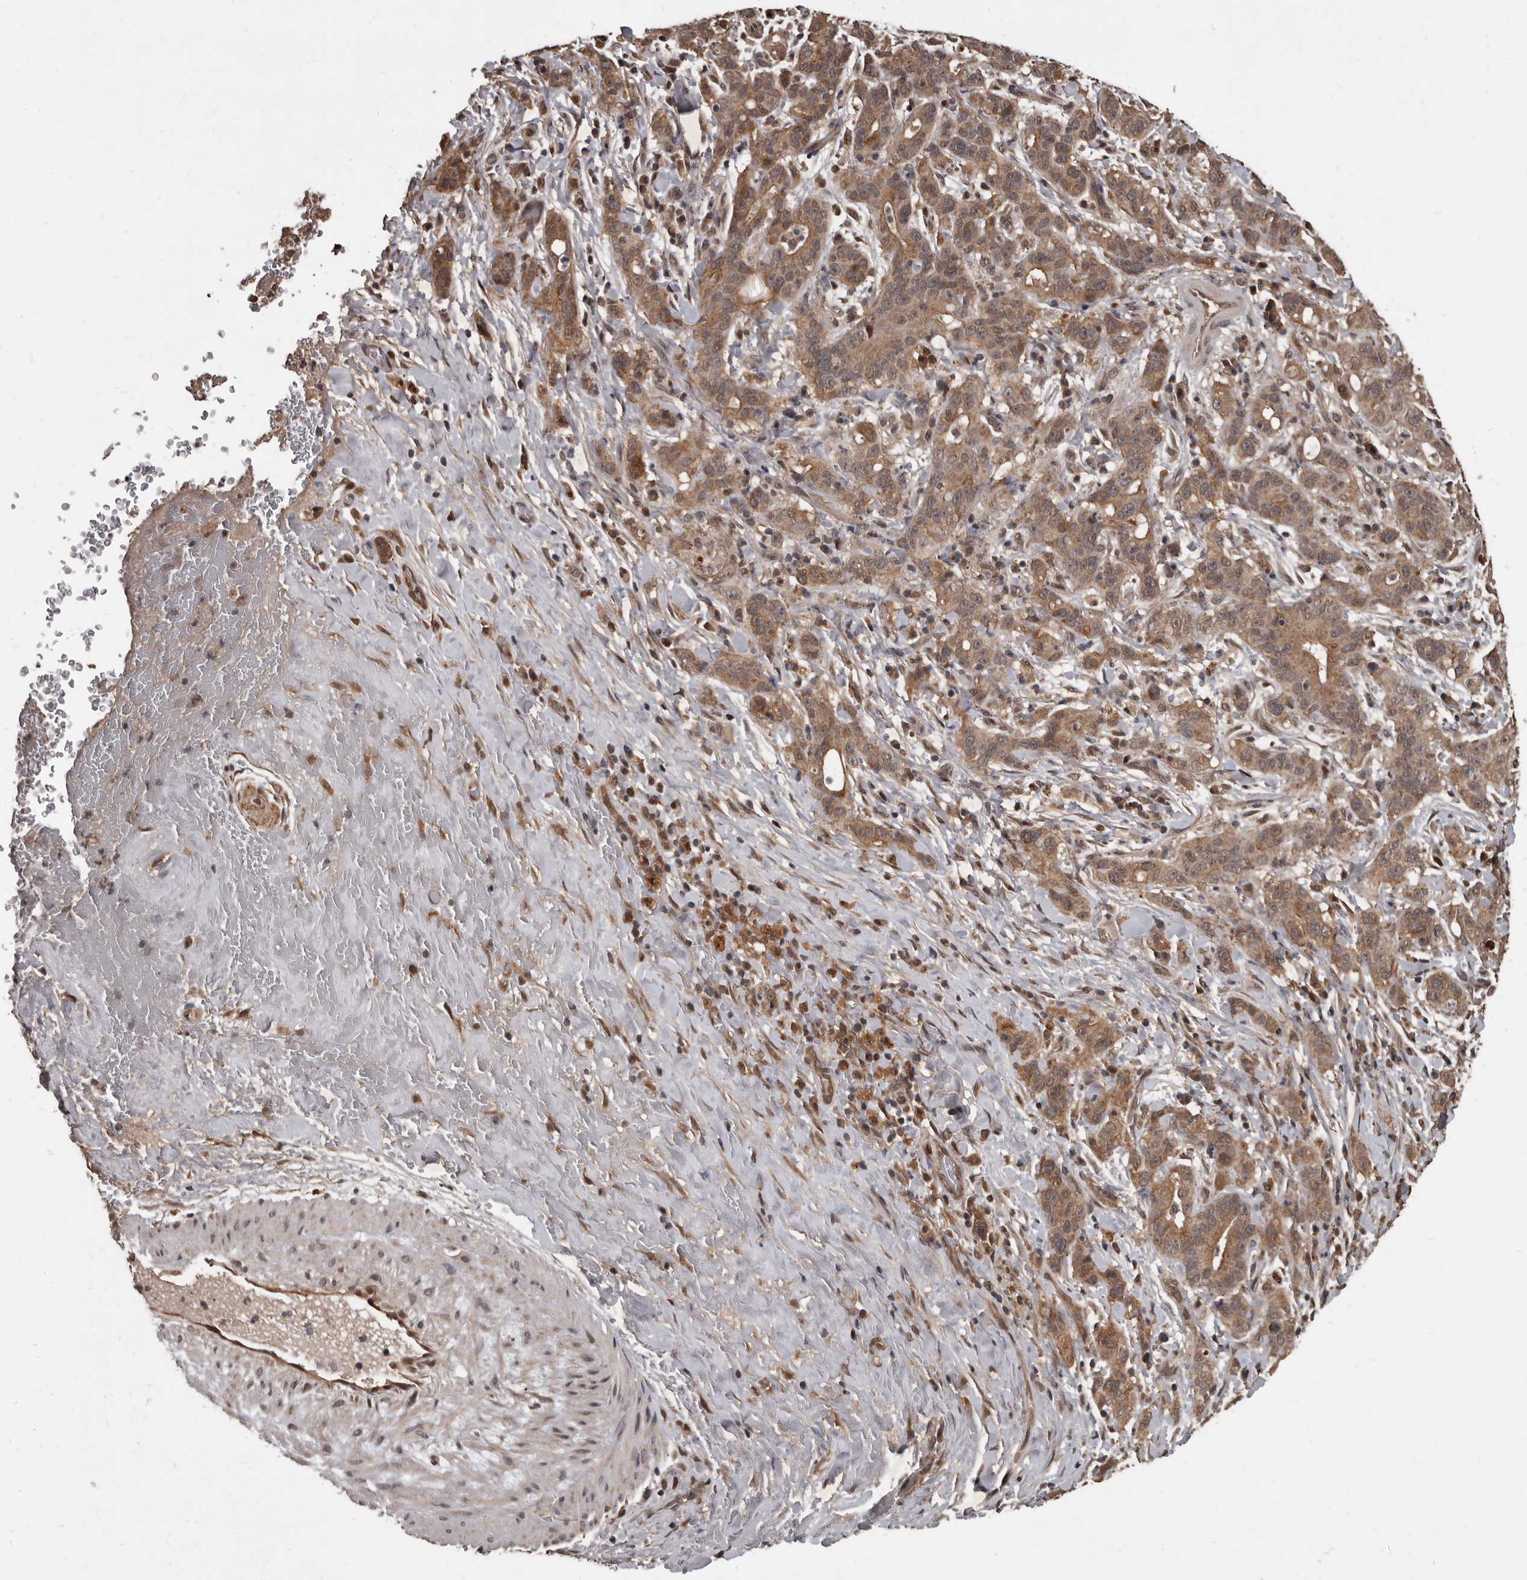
{"staining": {"intensity": "moderate", "quantity": ">75%", "location": "cytoplasmic/membranous"}, "tissue": "liver cancer", "cell_type": "Tumor cells", "image_type": "cancer", "snomed": [{"axis": "morphology", "description": "Cholangiocarcinoma"}, {"axis": "topography", "description": "Liver"}], "caption": "A photomicrograph showing moderate cytoplasmic/membranous expression in approximately >75% of tumor cells in liver cancer, as visualized by brown immunohistochemical staining.", "gene": "AHR", "patient": {"sex": "female", "age": 38}}